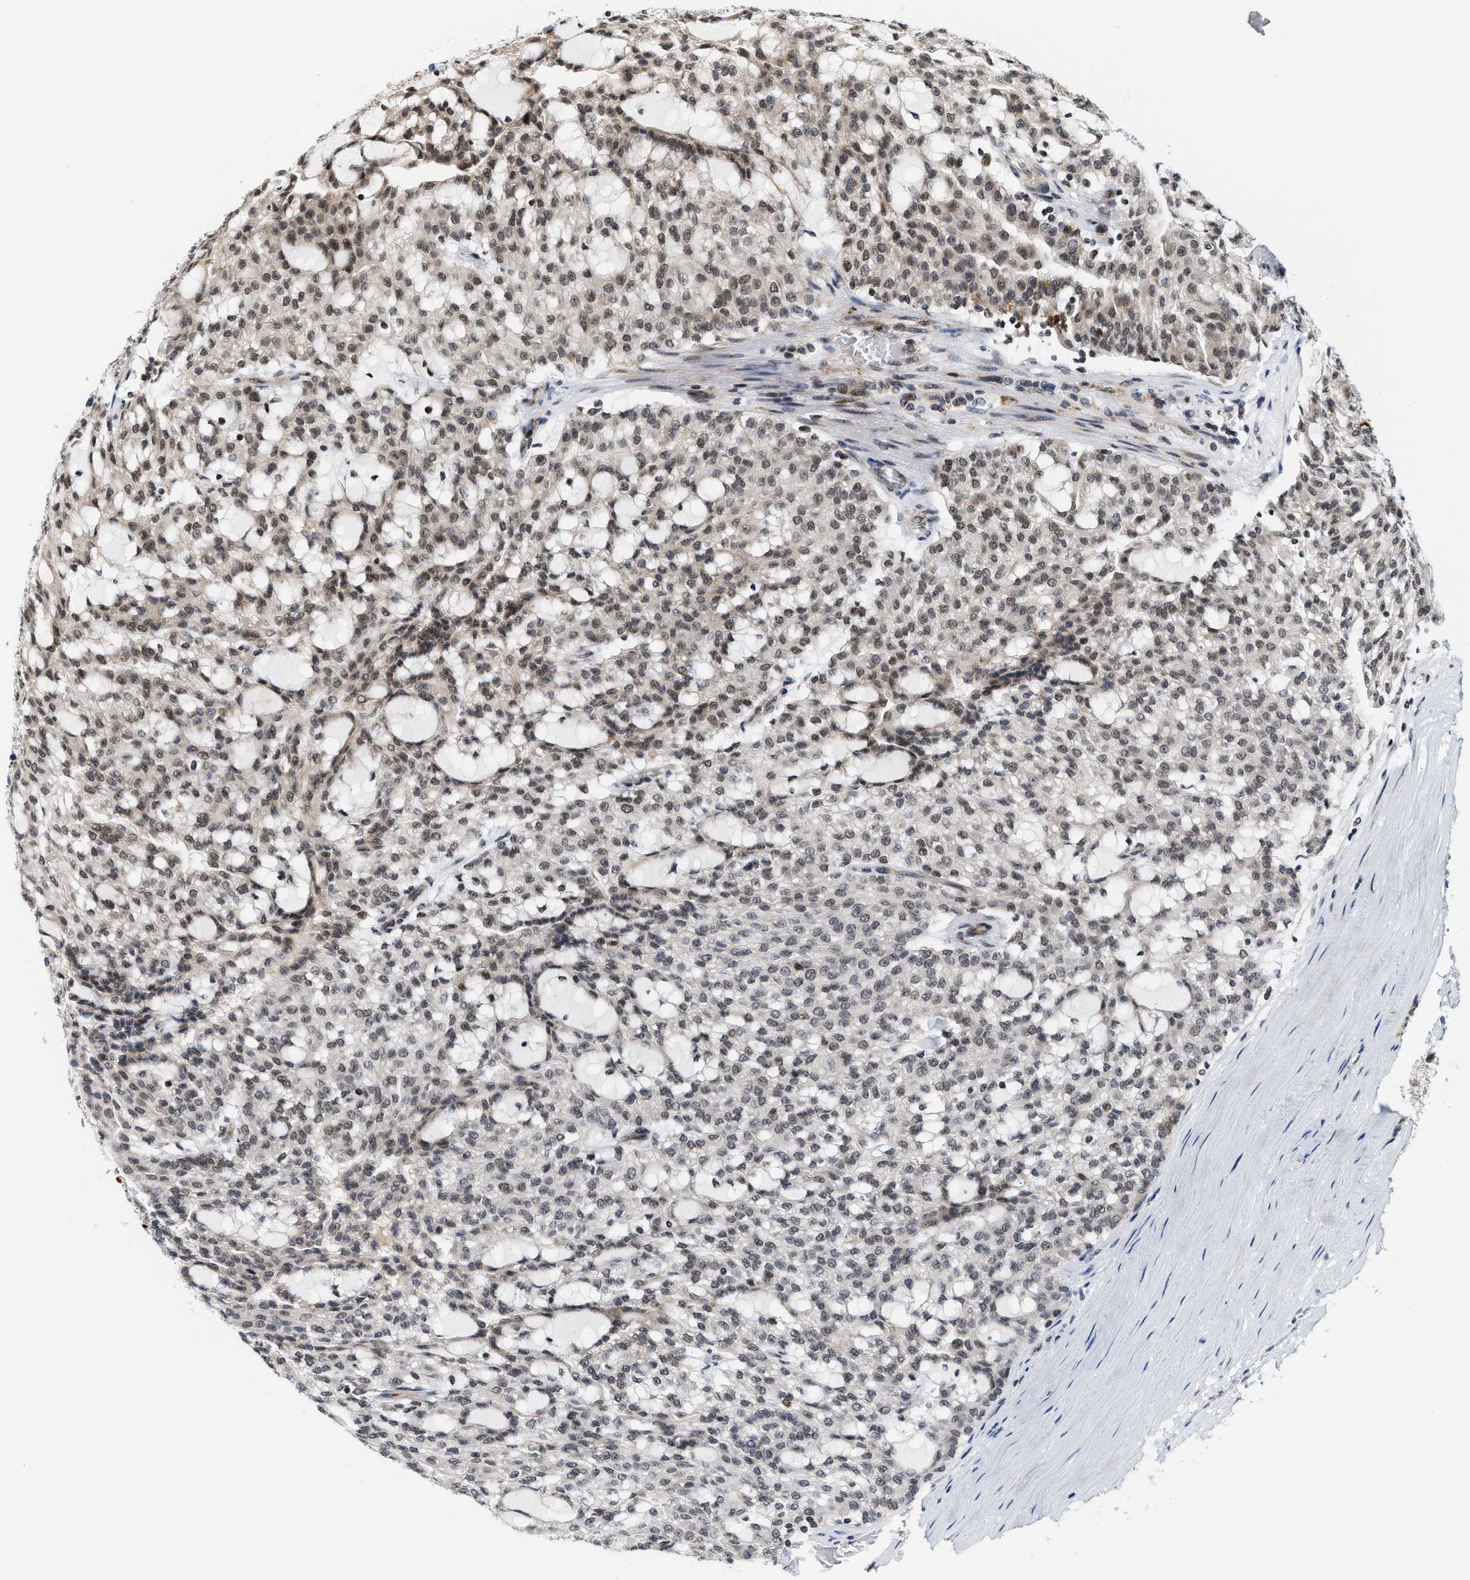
{"staining": {"intensity": "moderate", "quantity": ">75%", "location": "nuclear"}, "tissue": "renal cancer", "cell_type": "Tumor cells", "image_type": "cancer", "snomed": [{"axis": "morphology", "description": "Adenocarcinoma, NOS"}, {"axis": "topography", "description": "Kidney"}], "caption": "Immunohistochemical staining of renal cancer demonstrates moderate nuclear protein staining in approximately >75% of tumor cells.", "gene": "ANKRD6", "patient": {"sex": "male", "age": 63}}